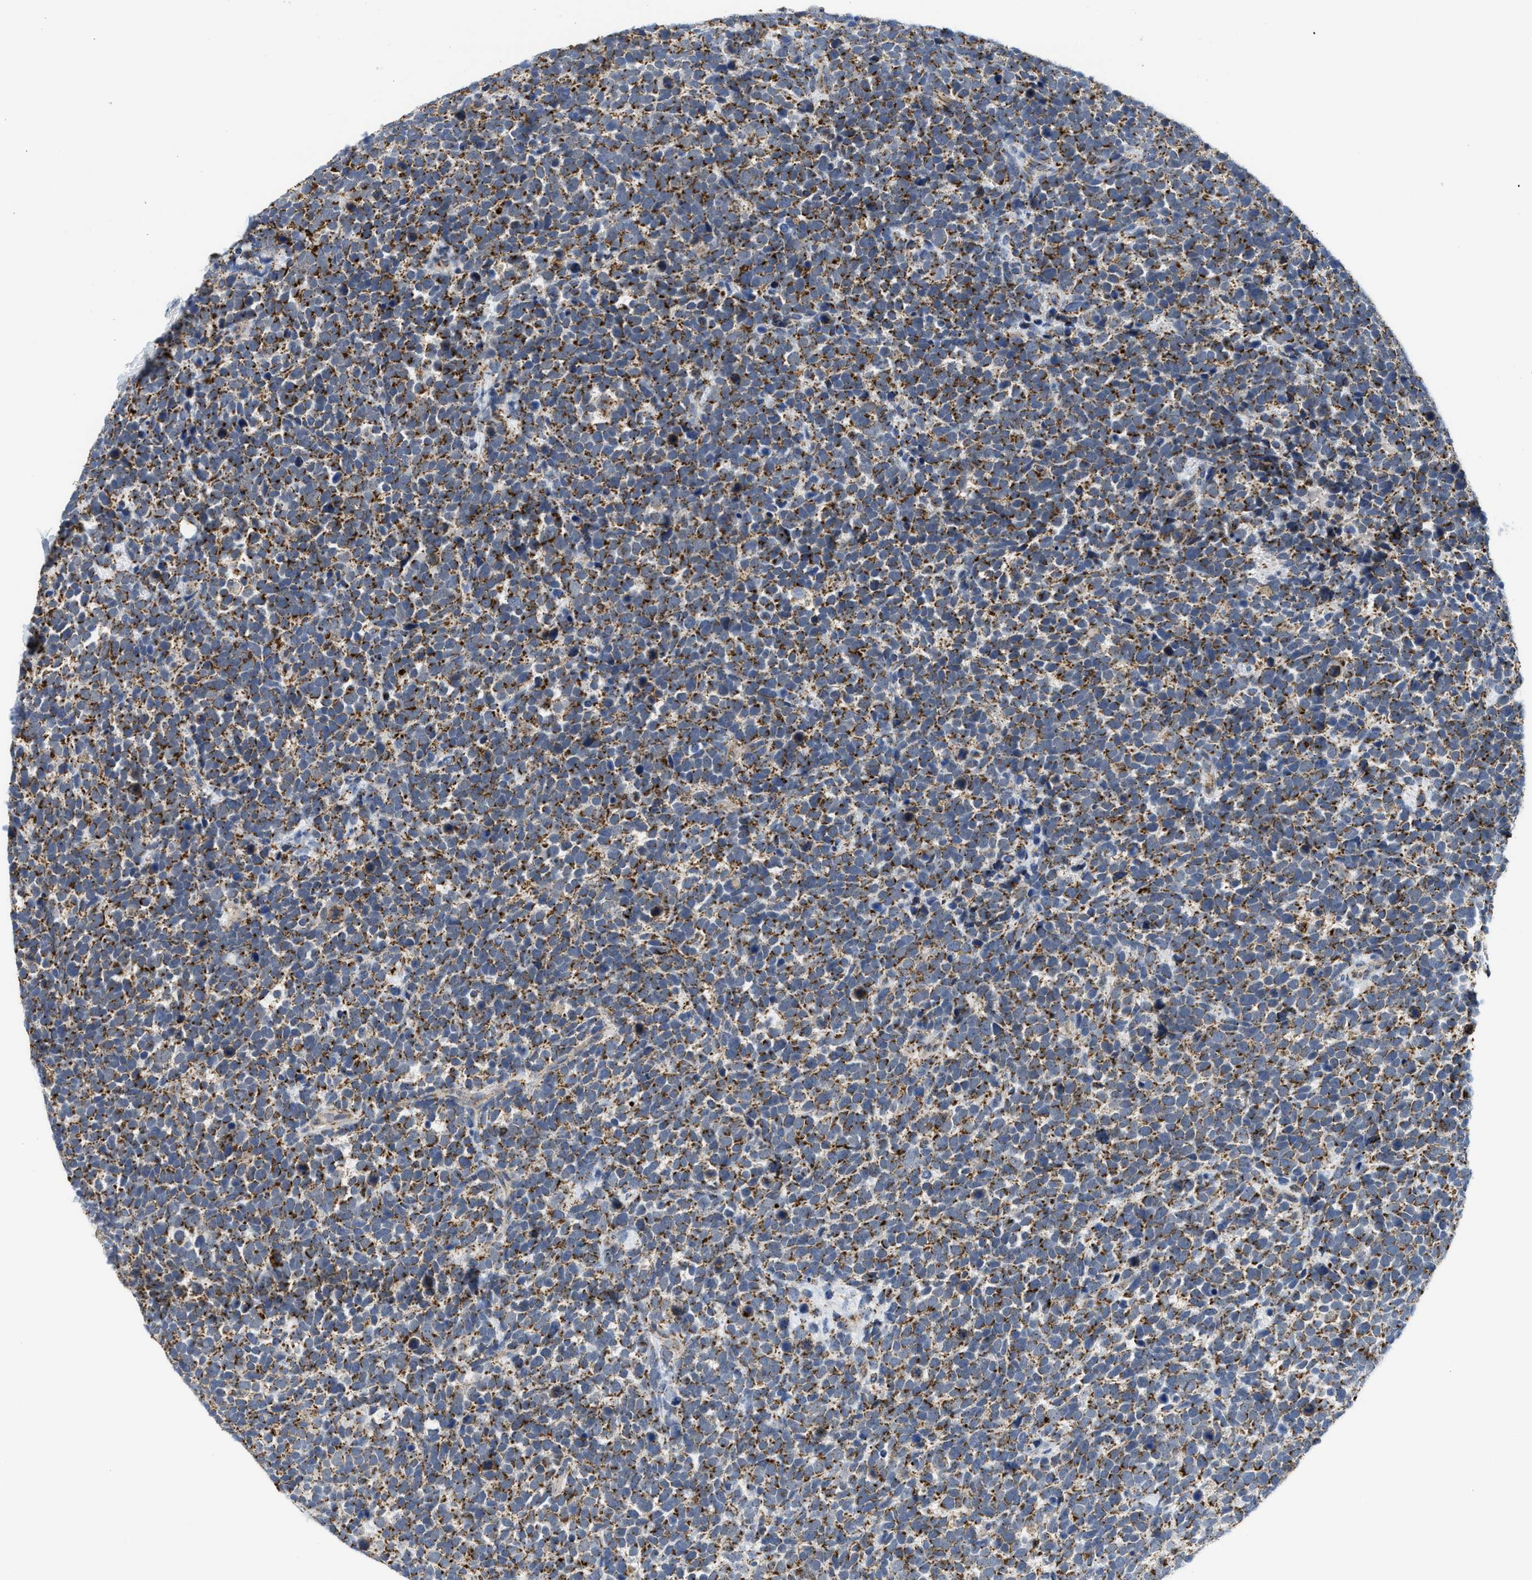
{"staining": {"intensity": "moderate", "quantity": ">75%", "location": "cytoplasmic/membranous"}, "tissue": "urothelial cancer", "cell_type": "Tumor cells", "image_type": "cancer", "snomed": [{"axis": "morphology", "description": "Urothelial carcinoma, High grade"}, {"axis": "topography", "description": "Urinary bladder"}], "caption": "IHC image of neoplastic tissue: human high-grade urothelial carcinoma stained using IHC demonstrates medium levels of moderate protein expression localized specifically in the cytoplasmic/membranous of tumor cells, appearing as a cytoplasmic/membranous brown color.", "gene": "GATD3", "patient": {"sex": "female", "age": 82}}